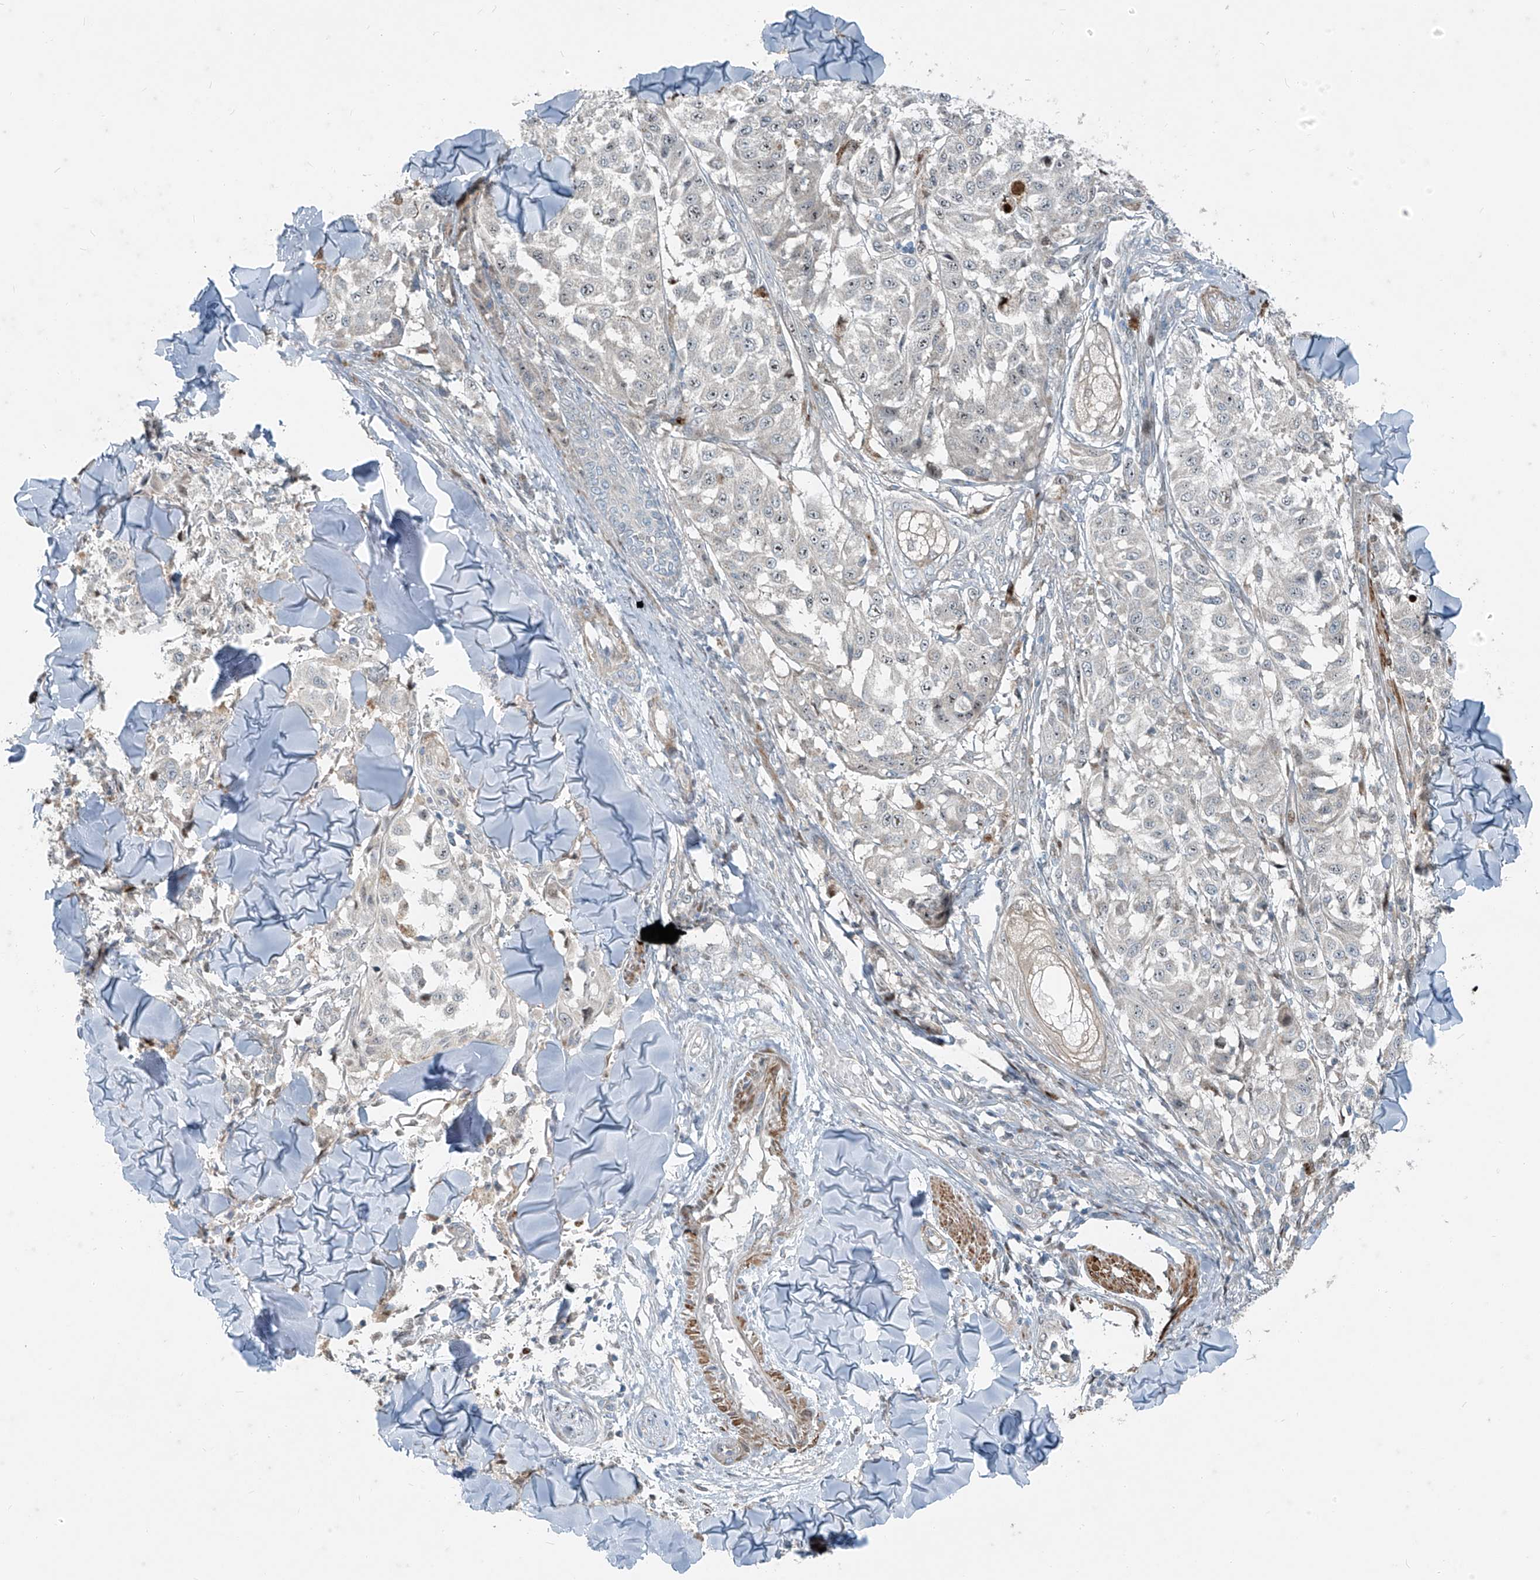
{"staining": {"intensity": "moderate", "quantity": "<25%", "location": "cytoplasmic/membranous"}, "tissue": "melanoma", "cell_type": "Tumor cells", "image_type": "cancer", "snomed": [{"axis": "morphology", "description": "Malignant melanoma, NOS"}, {"axis": "topography", "description": "Skin"}], "caption": "Malignant melanoma stained with a brown dye exhibits moderate cytoplasmic/membranous positive staining in approximately <25% of tumor cells.", "gene": "PPCS", "patient": {"sex": "female", "age": 64}}